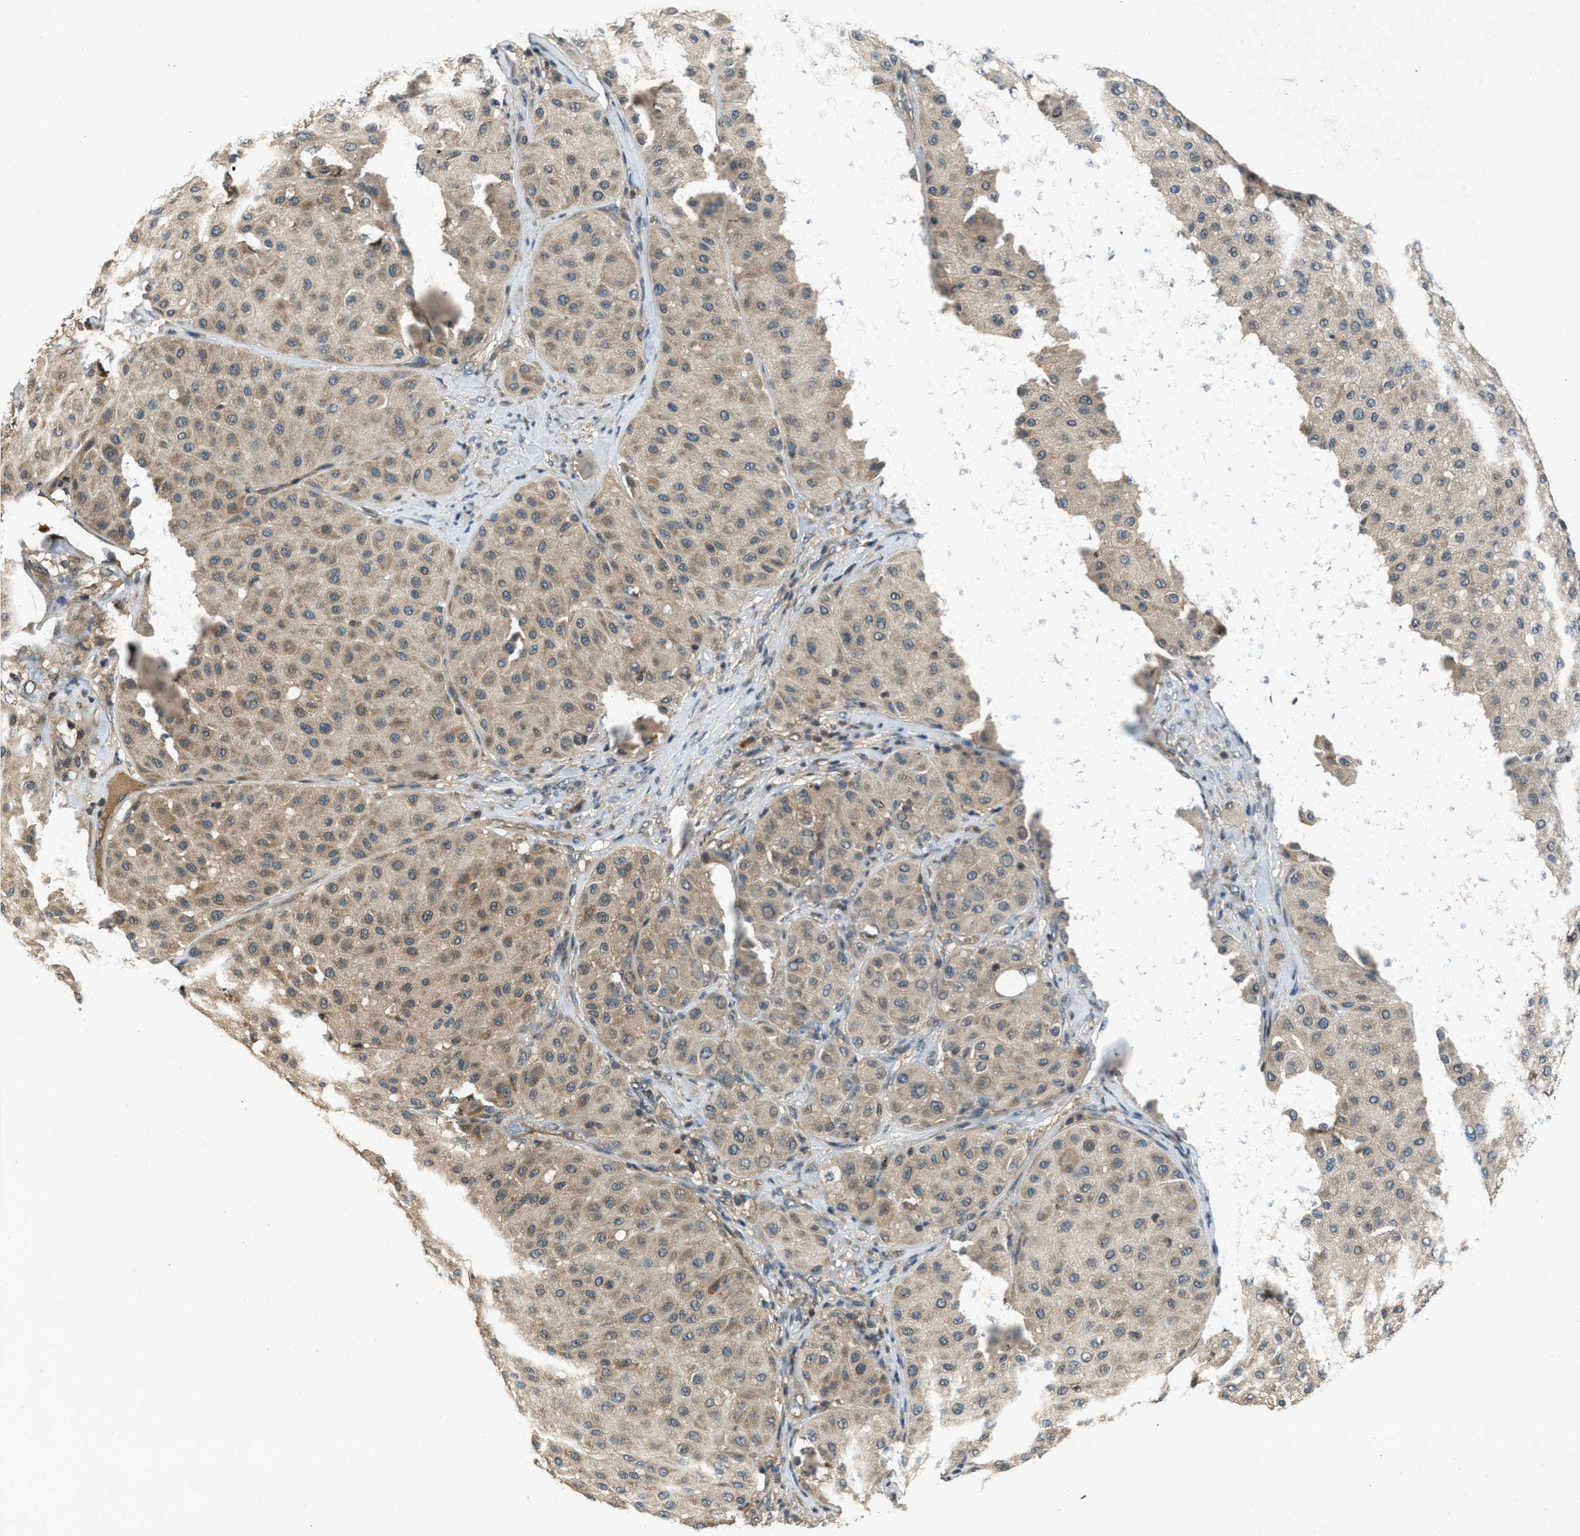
{"staining": {"intensity": "weak", "quantity": ">75%", "location": "cytoplasmic/membranous"}, "tissue": "melanoma", "cell_type": "Tumor cells", "image_type": "cancer", "snomed": [{"axis": "morphology", "description": "Normal tissue, NOS"}, {"axis": "morphology", "description": "Malignant melanoma, Metastatic site"}, {"axis": "topography", "description": "Skin"}], "caption": "Protein staining exhibits weak cytoplasmic/membranous staining in approximately >75% of tumor cells in malignant melanoma (metastatic site).", "gene": "DUSP6", "patient": {"sex": "male", "age": 41}}